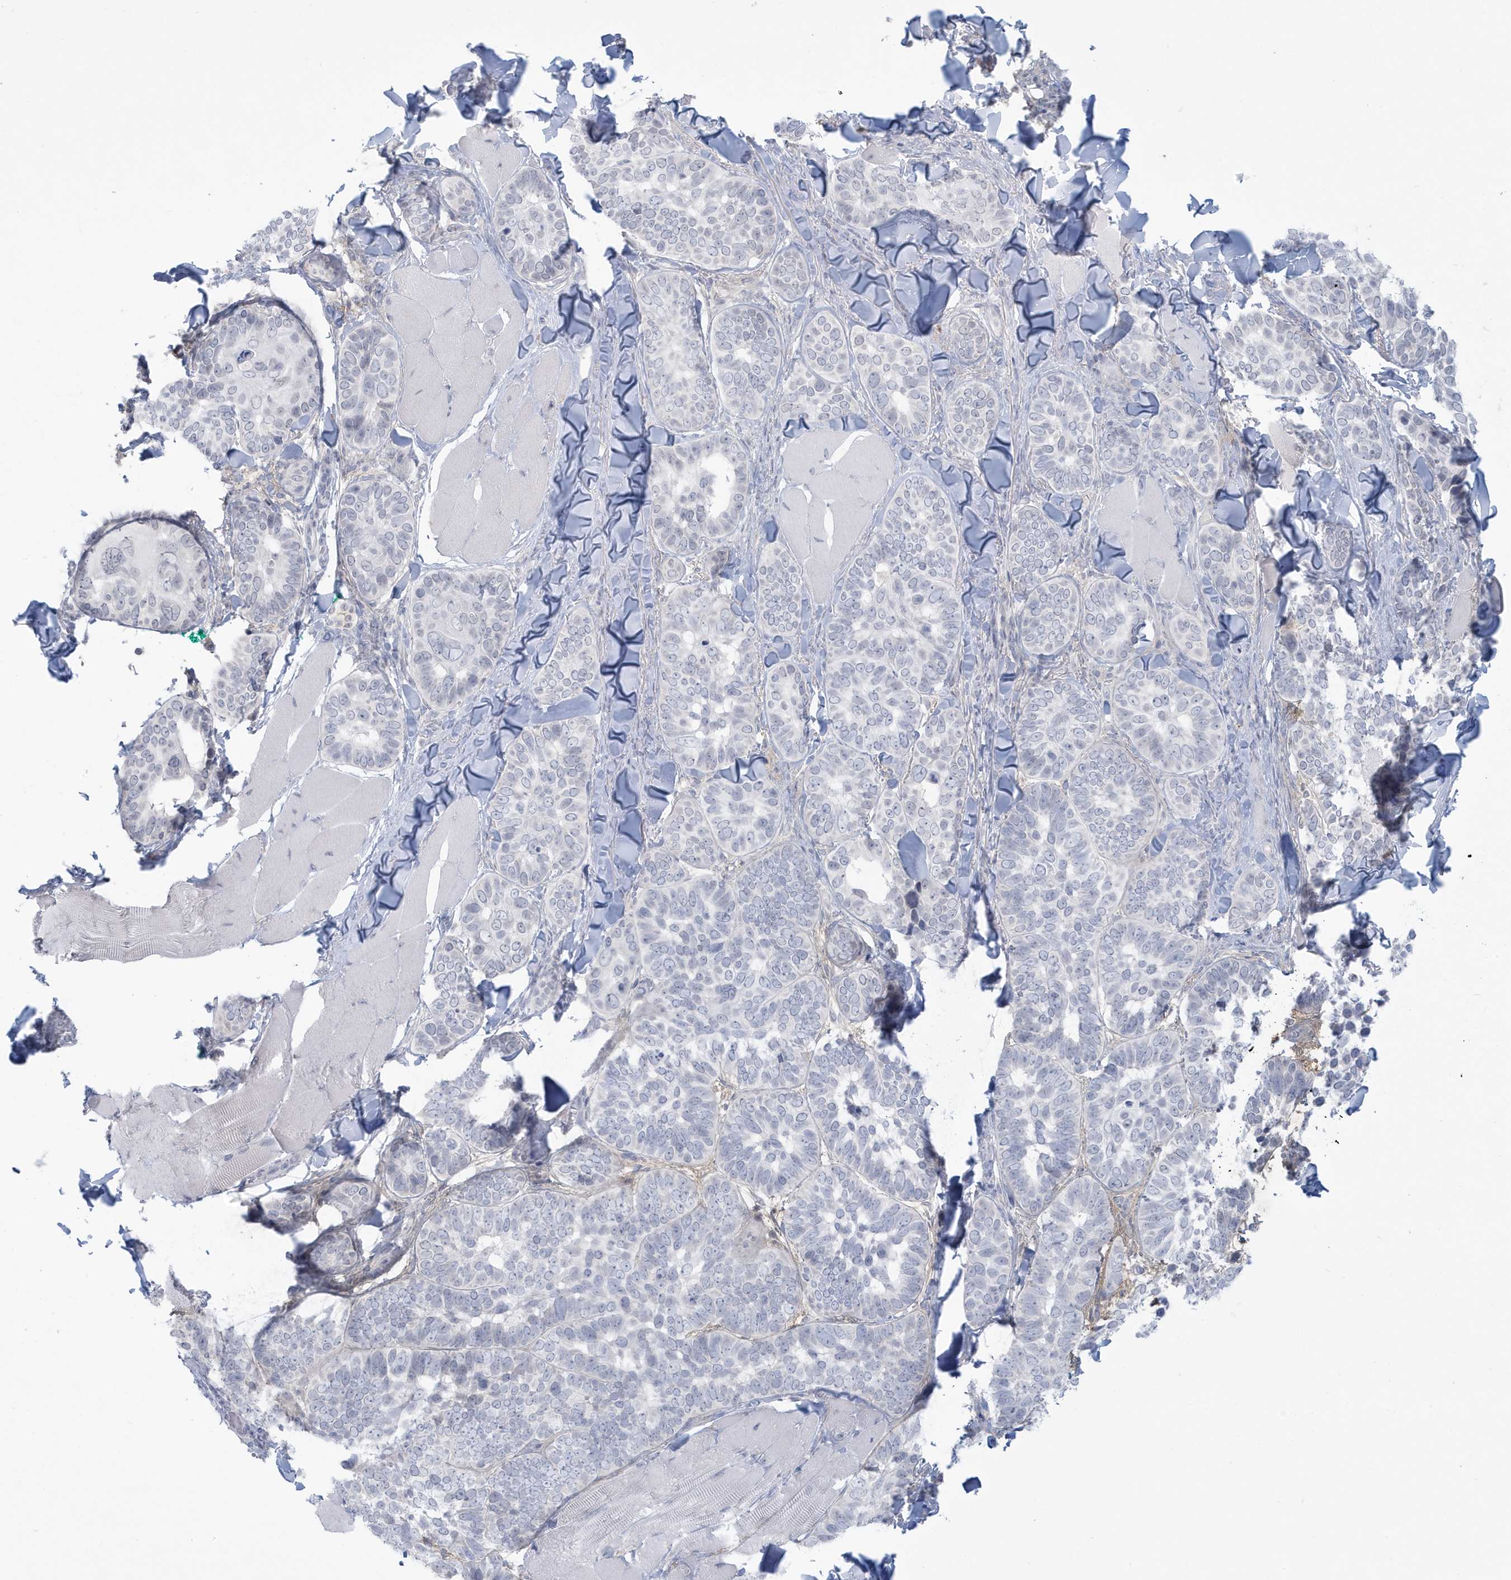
{"staining": {"intensity": "negative", "quantity": "none", "location": "none"}, "tissue": "skin cancer", "cell_type": "Tumor cells", "image_type": "cancer", "snomed": [{"axis": "morphology", "description": "Basal cell carcinoma"}, {"axis": "topography", "description": "Skin"}], "caption": "Skin basal cell carcinoma was stained to show a protein in brown. There is no significant staining in tumor cells.", "gene": "HERC6", "patient": {"sex": "male", "age": 62}}